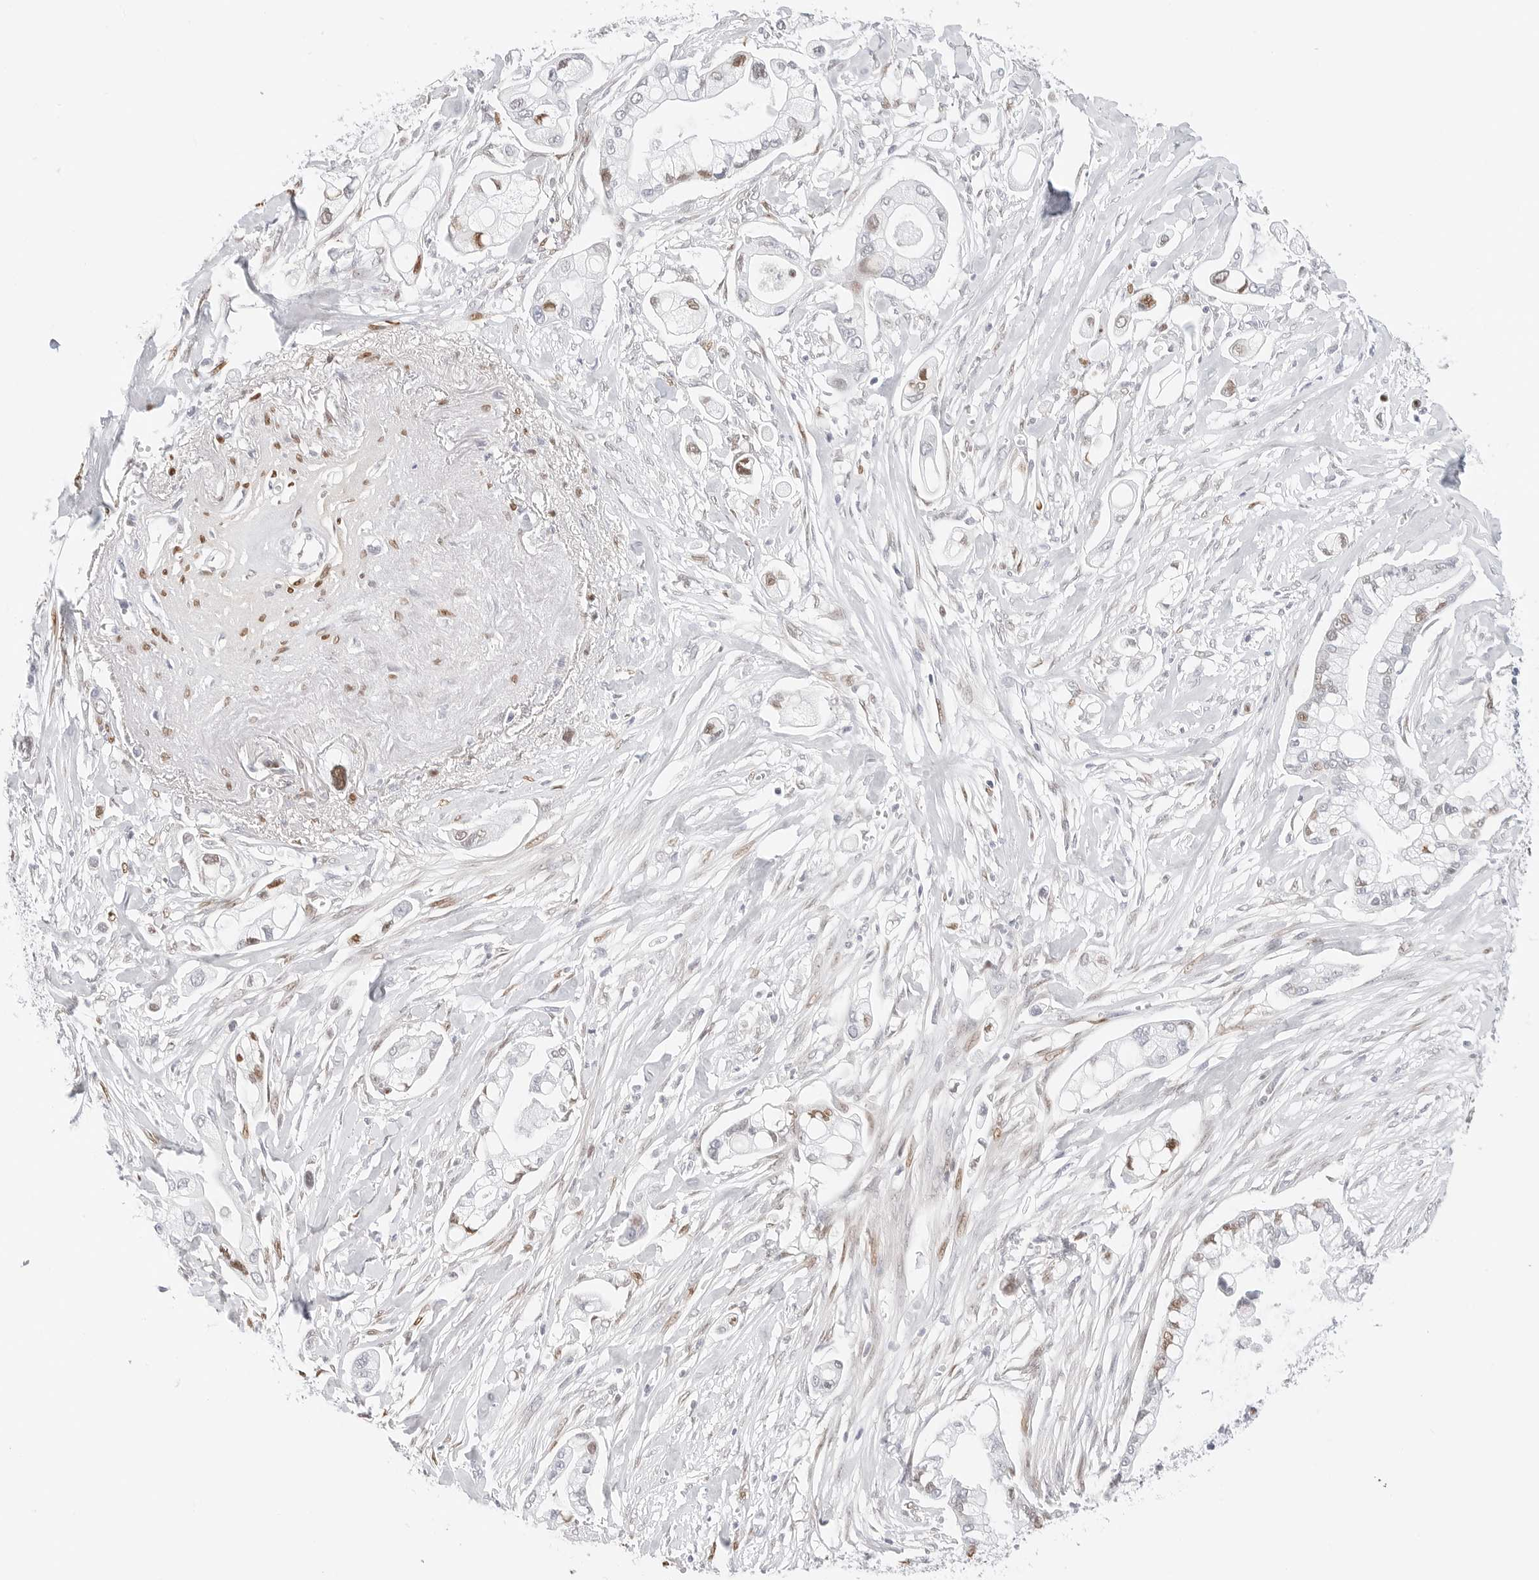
{"staining": {"intensity": "moderate", "quantity": "<25%", "location": "nuclear"}, "tissue": "pancreatic cancer", "cell_type": "Tumor cells", "image_type": "cancer", "snomed": [{"axis": "morphology", "description": "Adenocarcinoma, NOS"}, {"axis": "topography", "description": "Pancreas"}], "caption": "Pancreatic adenocarcinoma stained with DAB immunohistochemistry shows low levels of moderate nuclear staining in about <25% of tumor cells.", "gene": "SPIDR", "patient": {"sex": "male", "age": 68}}